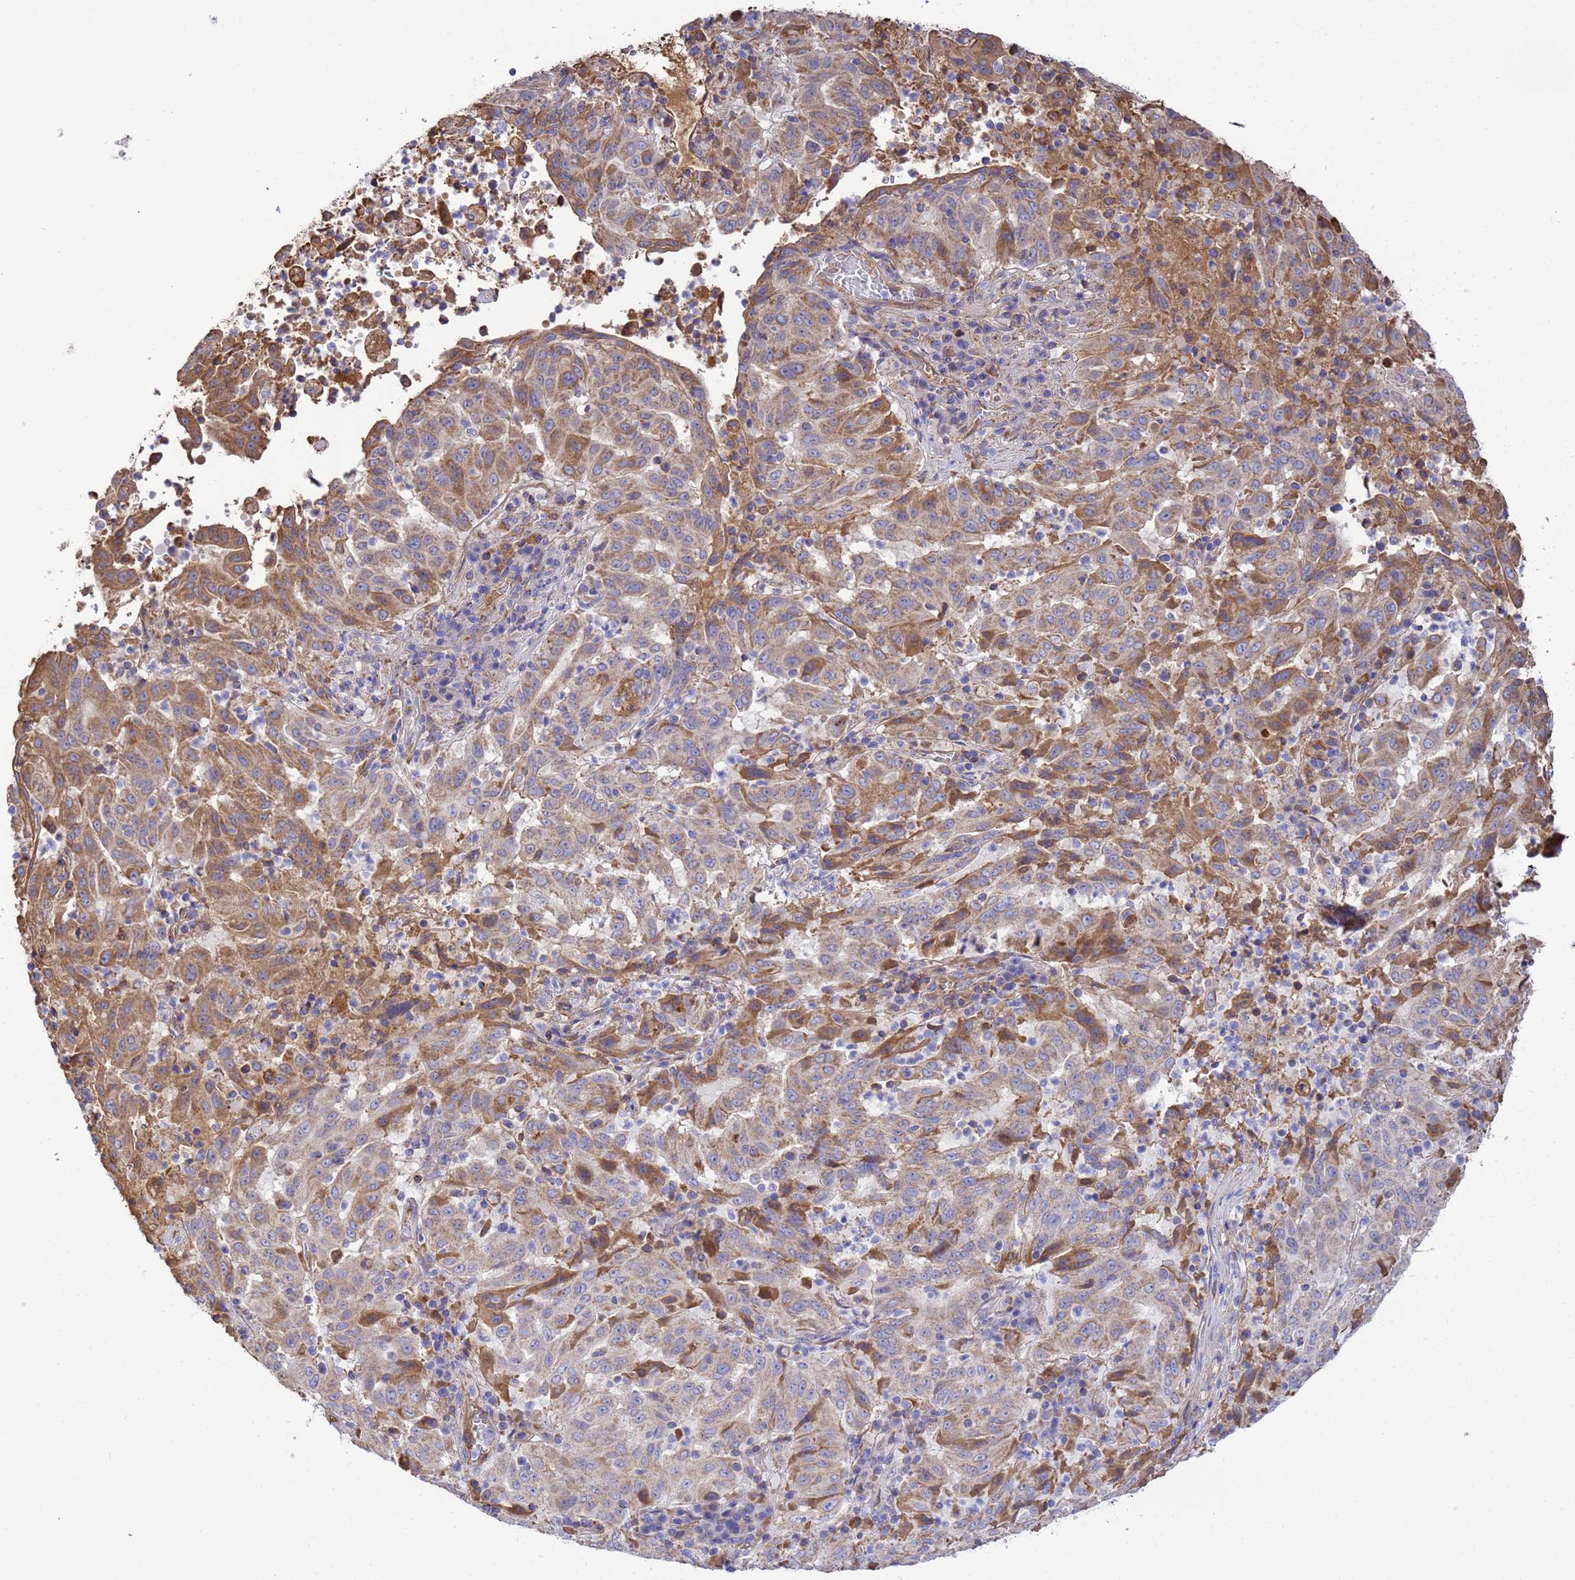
{"staining": {"intensity": "moderate", "quantity": "25%-75%", "location": "cytoplasmic/membranous"}, "tissue": "pancreatic cancer", "cell_type": "Tumor cells", "image_type": "cancer", "snomed": [{"axis": "morphology", "description": "Adenocarcinoma, NOS"}, {"axis": "topography", "description": "Pancreas"}], "caption": "About 25%-75% of tumor cells in human adenocarcinoma (pancreatic) exhibit moderate cytoplasmic/membranous protein expression as visualized by brown immunohistochemical staining.", "gene": "GLUD1", "patient": {"sex": "male", "age": 63}}